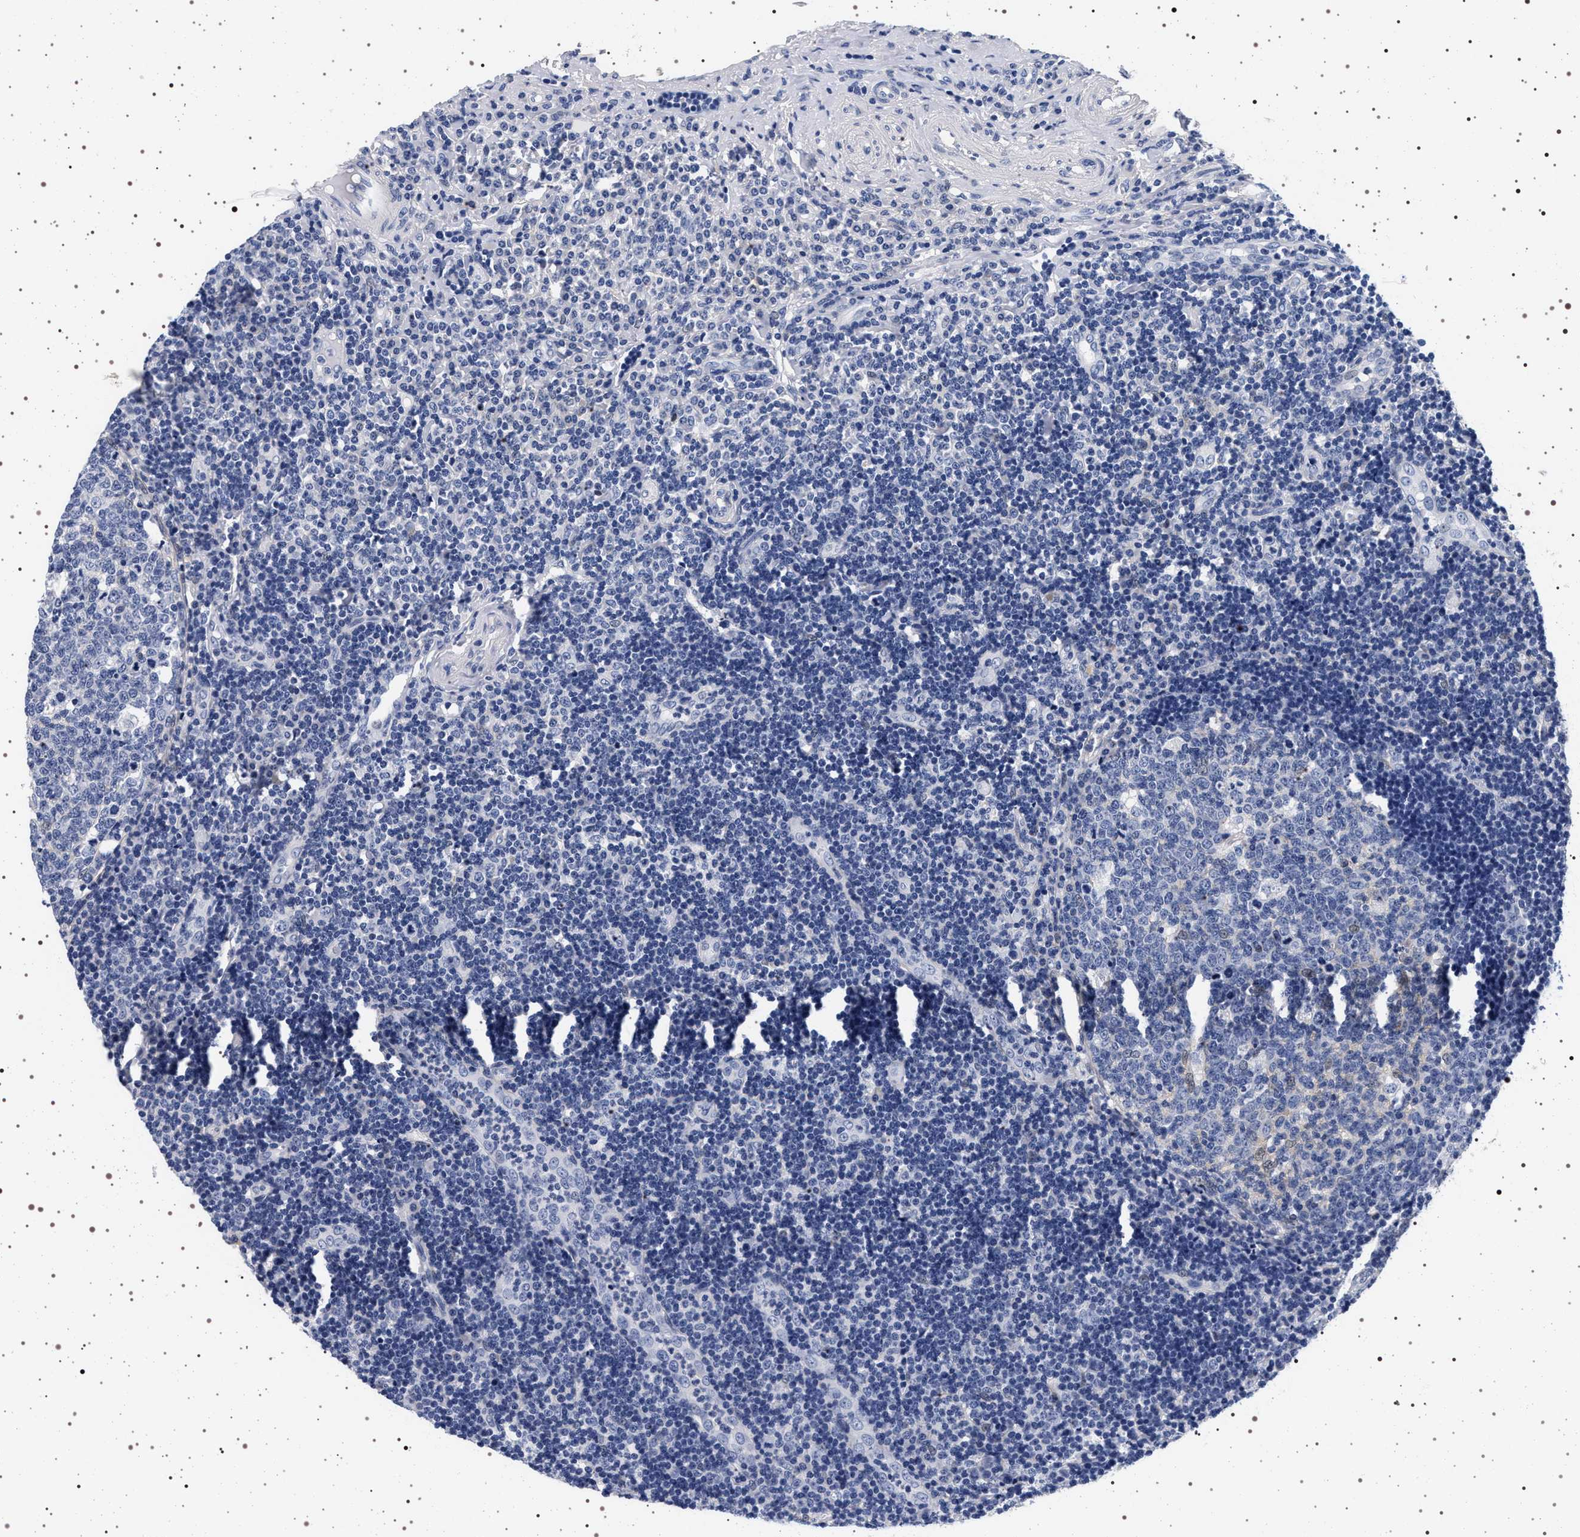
{"staining": {"intensity": "negative", "quantity": "none", "location": "none"}, "tissue": "tonsil", "cell_type": "Germinal center cells", "image_type": "normal", "snomed": [{"axis": "morphology", "description": "Normal tissue, NOS"}, {"axis": "topography", "description": "Tonsil"}], "caption": "This is a histopathology image of immunohistochemistry staining of benign tonsil, which shows no positivity in germinal center cells. (Brightfield microscopy of DAB (3,3'-diaminobenzidine) immunohistochemistry (IHC) at high magnification).", "gene": "MAPK10", "patient": {"sex": "female", "age": 40}}